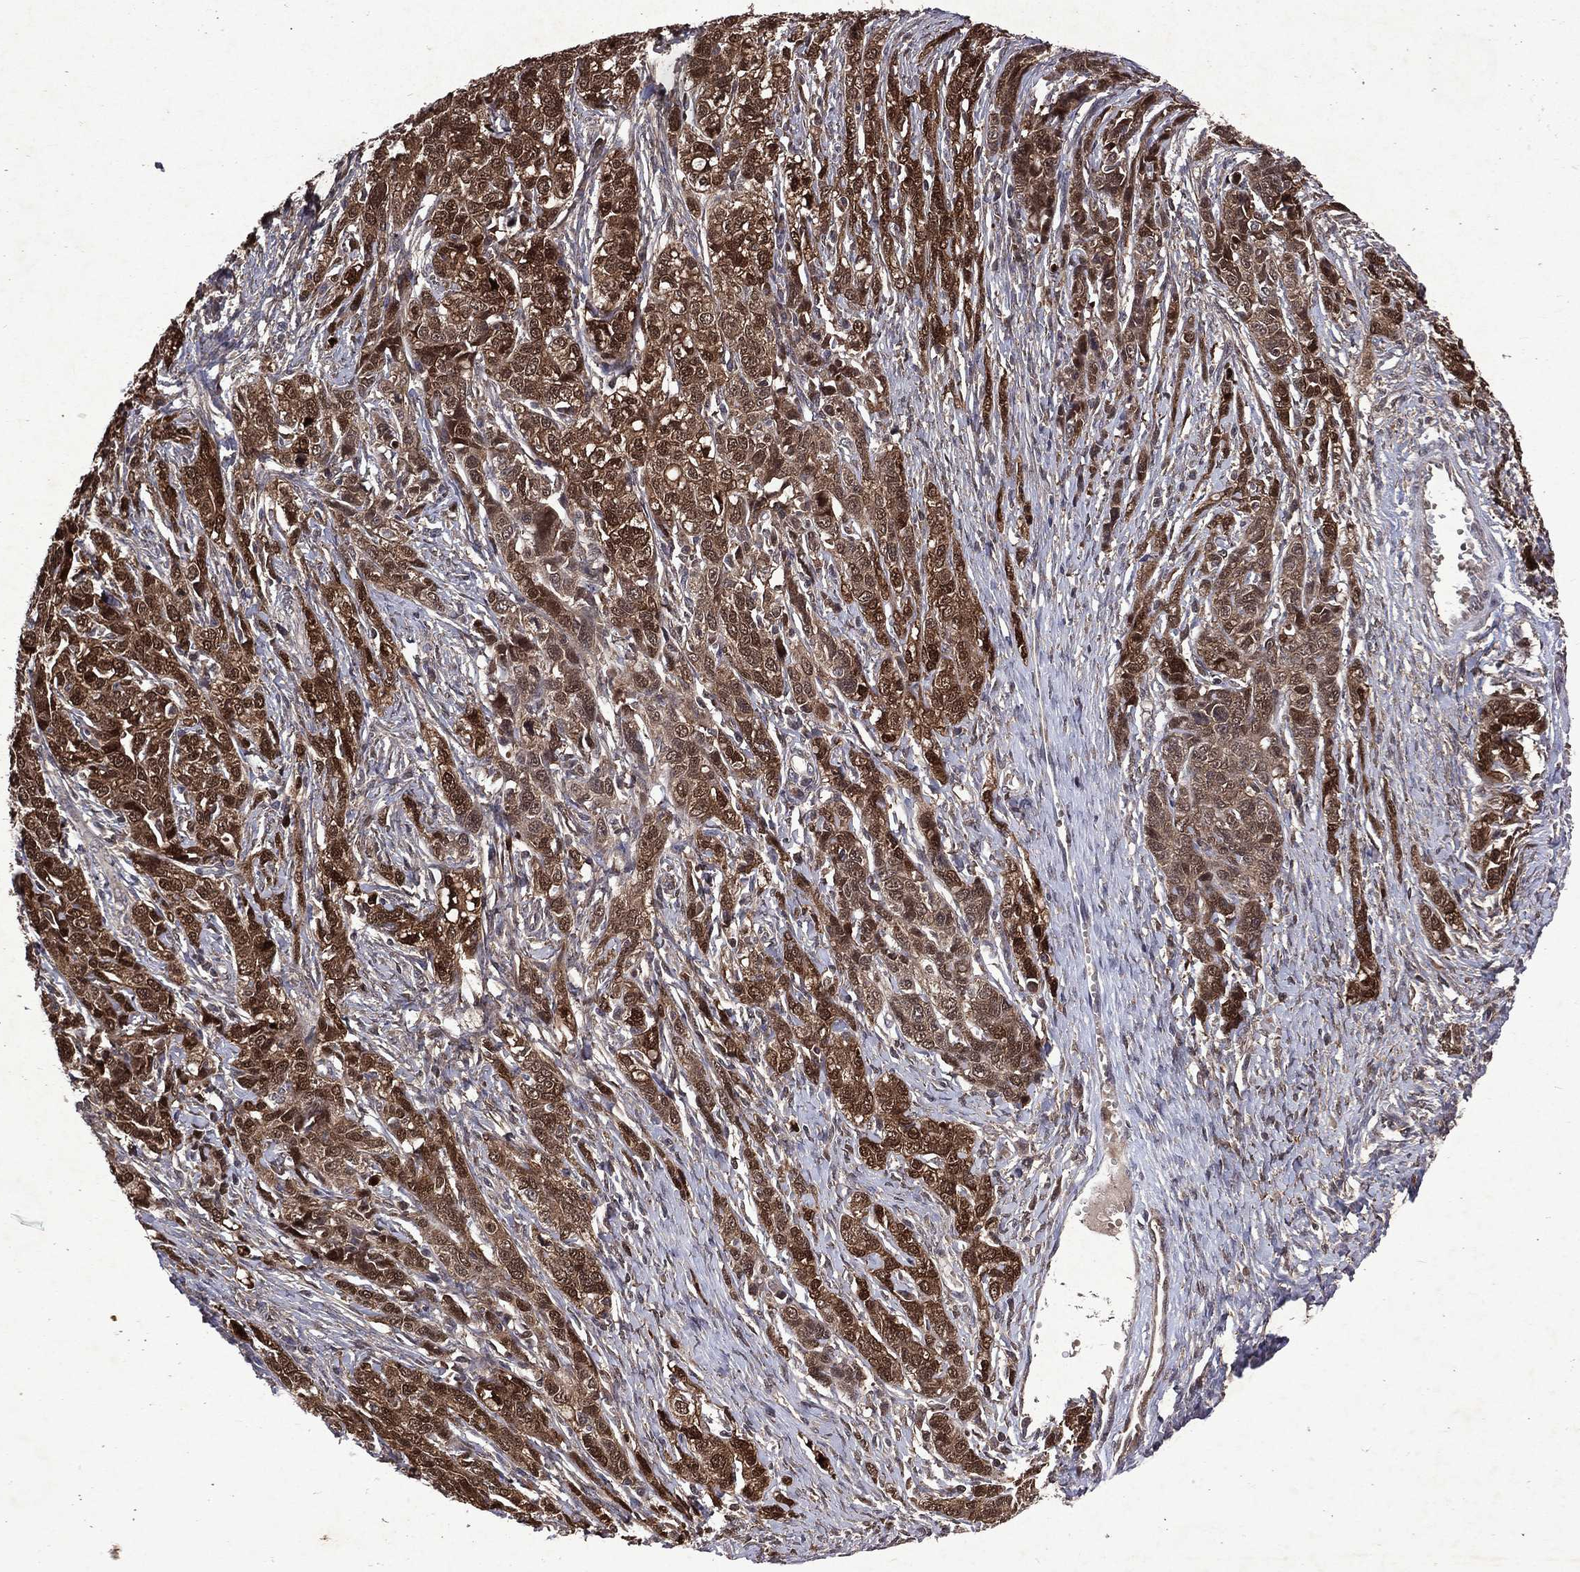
{"staining": {"intensity": "strong", "quantity": ">75%", "location": "cytoplasmic/membranous,nuclear"}, "tissue": "ovarian cancer", "cell_type": "Tumor cells", "image_type": "cancer", "snomed": [{"axis": "morphology", "description": "Cystadenocarcinoma, serous, NOS"}, {"axis": "topography", "description": "Ovary"}], "caption": "Ovarian cancer stained with a protein marker displays strong staining in tumor cells.", "gene": "MTAP", "patient": {"sex": "female", "age": 71}}